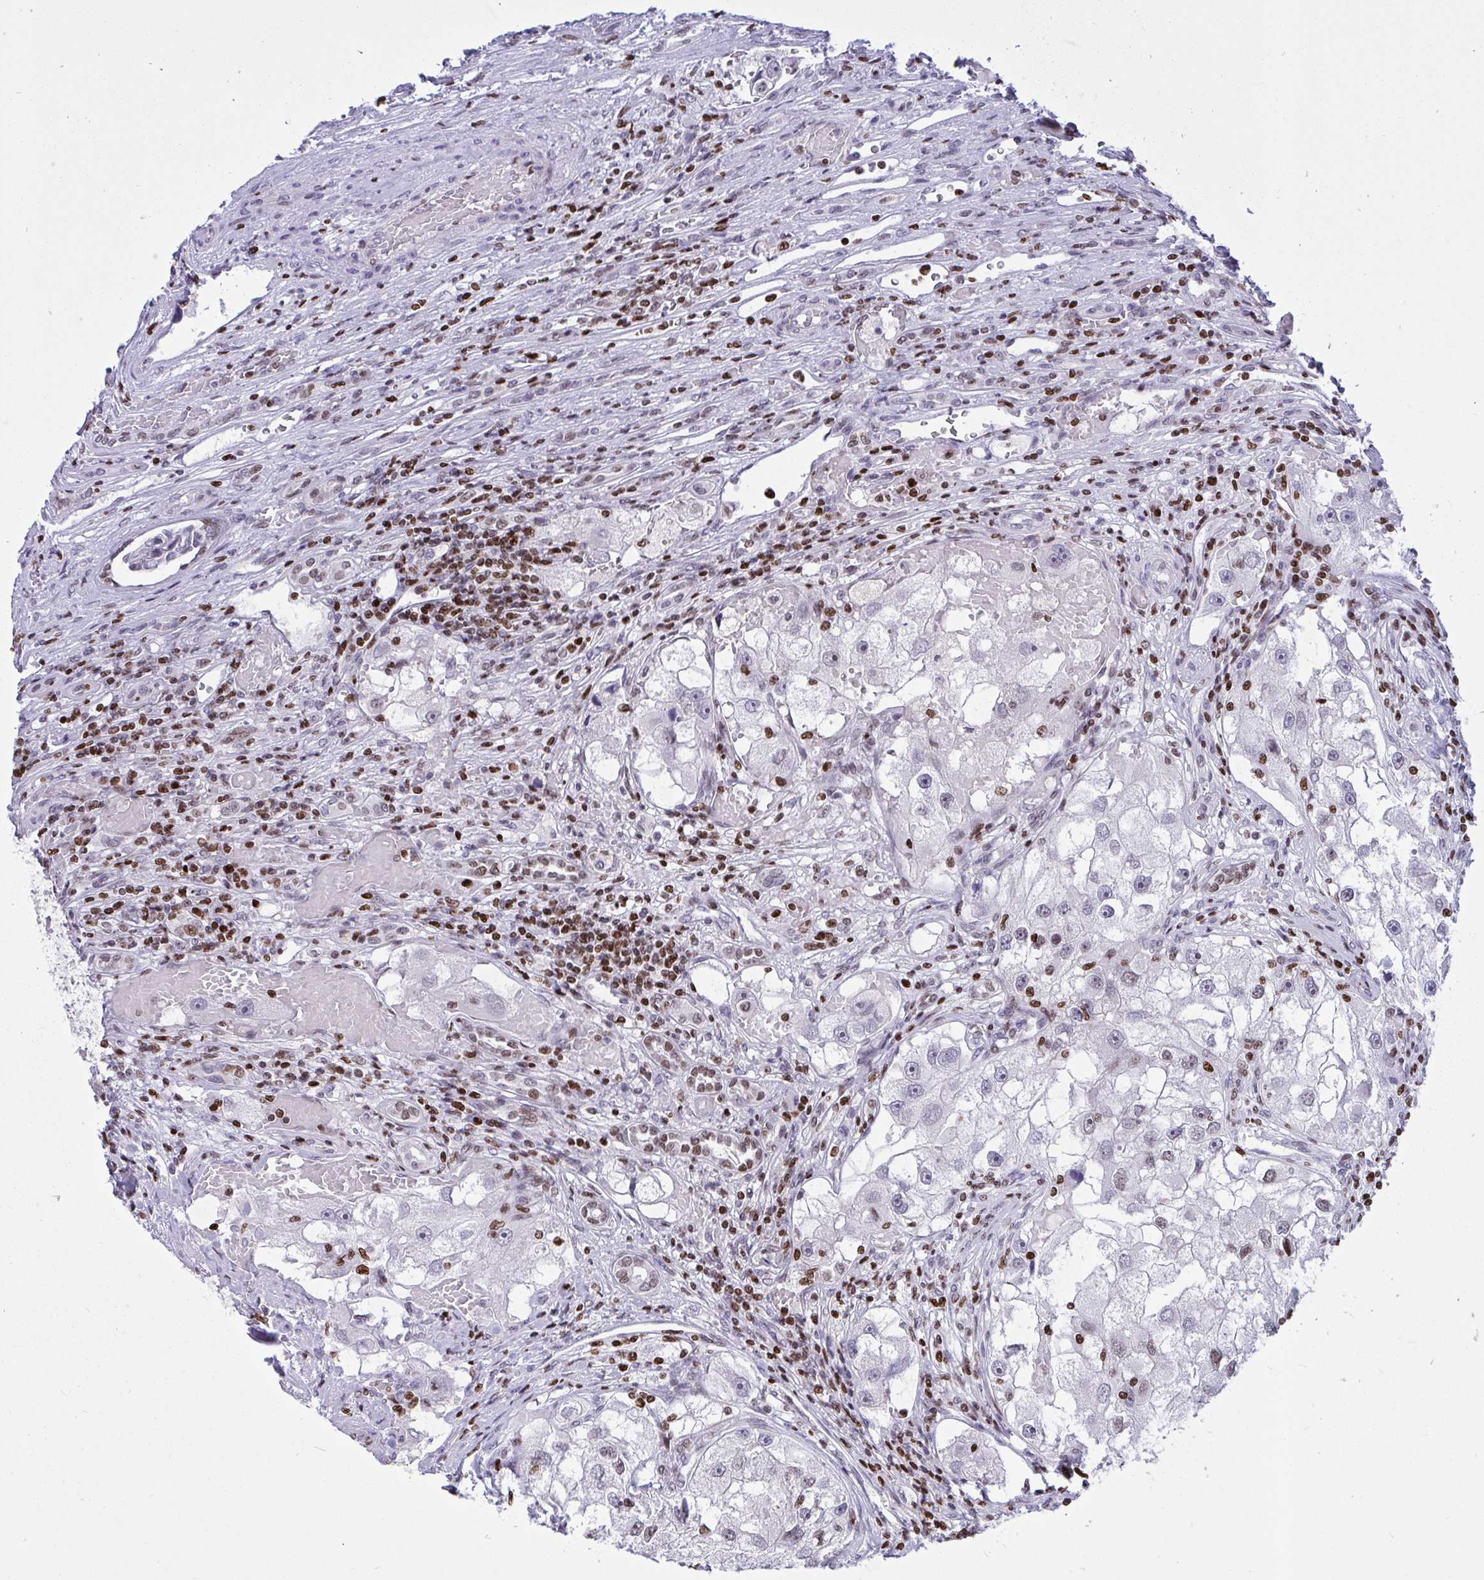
{"staining": {"intensity": "negative", "quantity": "none", "location": "none"}, "tissue": "renal cancer", "cell_type": "Tumor cells", "image_type": "cancer", "snomed": [{"axis": "morphology", "description": "Adenocarcinoma, NOS"}, {"axis": "topography", "description": "Kidney"}], "caption": "Human renal cancer (adenocarcinoma) stained for a protein using immunohistochemistry demonstrates no expression in tumor cells.", "gene": "HMGB2", "patient": {"sex": "male", "age": 63}}